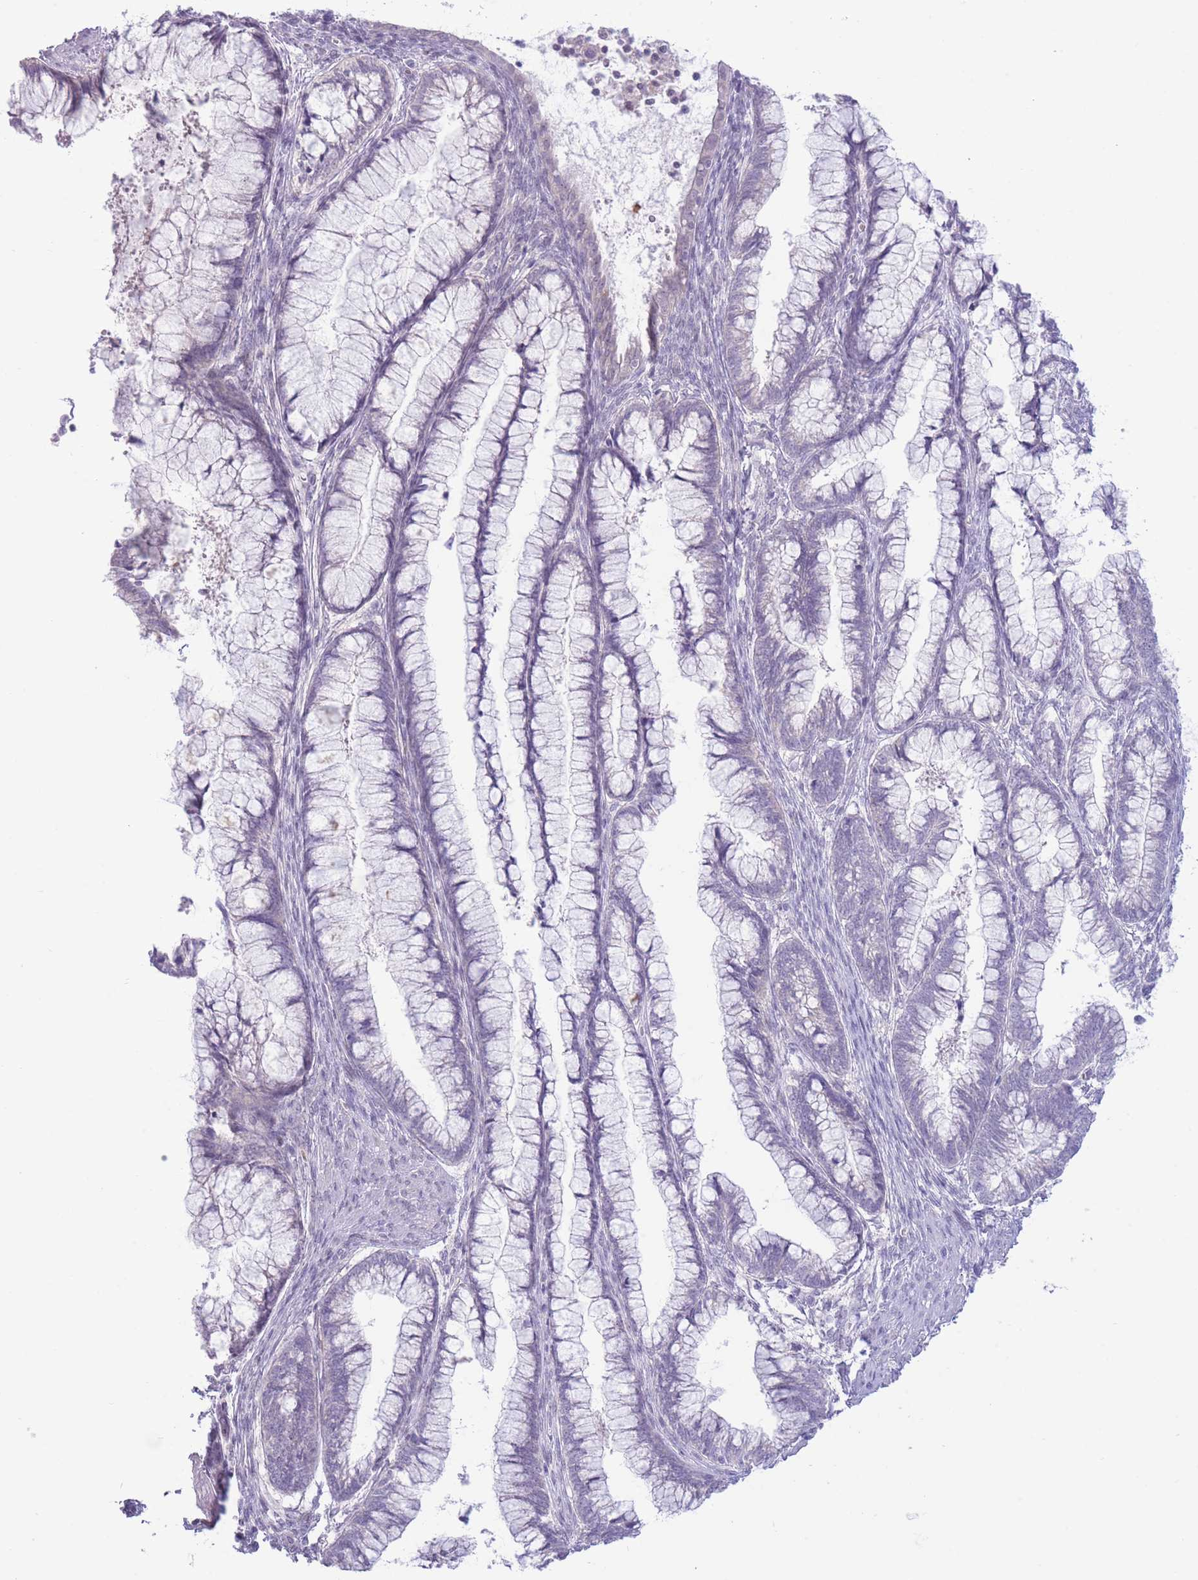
{"staining": {"intensity": "negative", "quantity": "none", "location": "none"}, "tissue": "cervical cancer", "cell_type": "Tumor cells", "image_type": "cancer", "snomed": [{"axis": "morphology", "description": "Adenocarcinoma, NOS"}, {"axis": "topography", "description": "Cervix"}], "caption": "This photomicrograph is of cervical adenocarcinoma stained with immunohistochemistry (IHC) to label a protein in brown with the nuclei are counter-stained blue. There is no expression in tumor cells.", "gene": "FBXO46", "patient": {"sex": "female", "age": 44}}